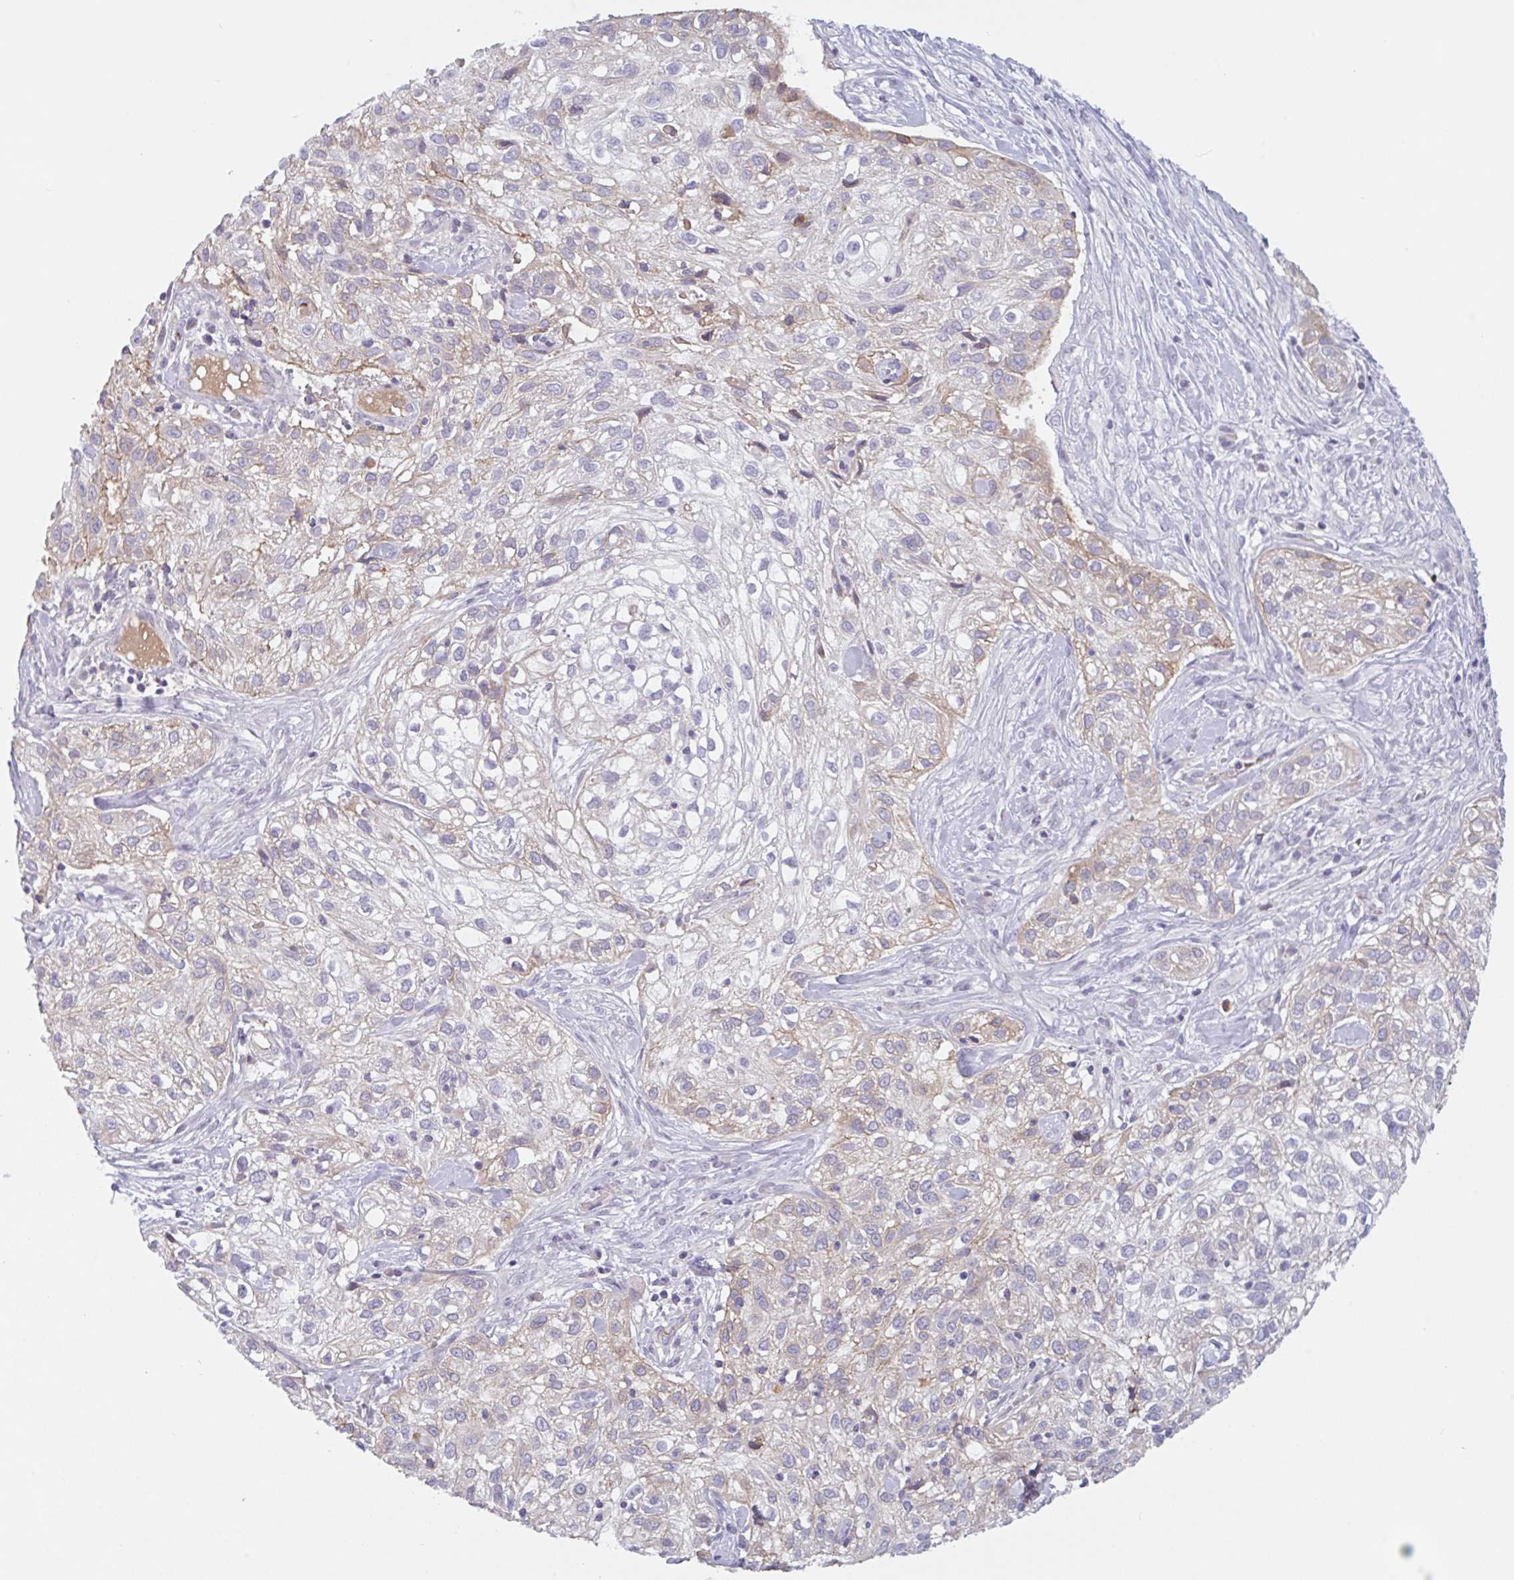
{"staining": {"intensity": "weak", "quantity": "25%-75%", "location": "cytoplasmic/membranous"}, "tissue": "skin cancer", "cell_type": "Tumor cells", "image_type": "cancer", "snomed": [{"axis": "morphology", "description": "Squamous cell carcinoma, NOS"}, {"axis": "topography", "description": "Skin"}], "caption": "Brown immunohistochemical staining in skin squamous cell carcinoma shows weak cytoplasmic/membranous staining in approximately 25%-75% of tumor cells.", "gene": "RHAG", "patient": {"sex": "male", "age": 82}}